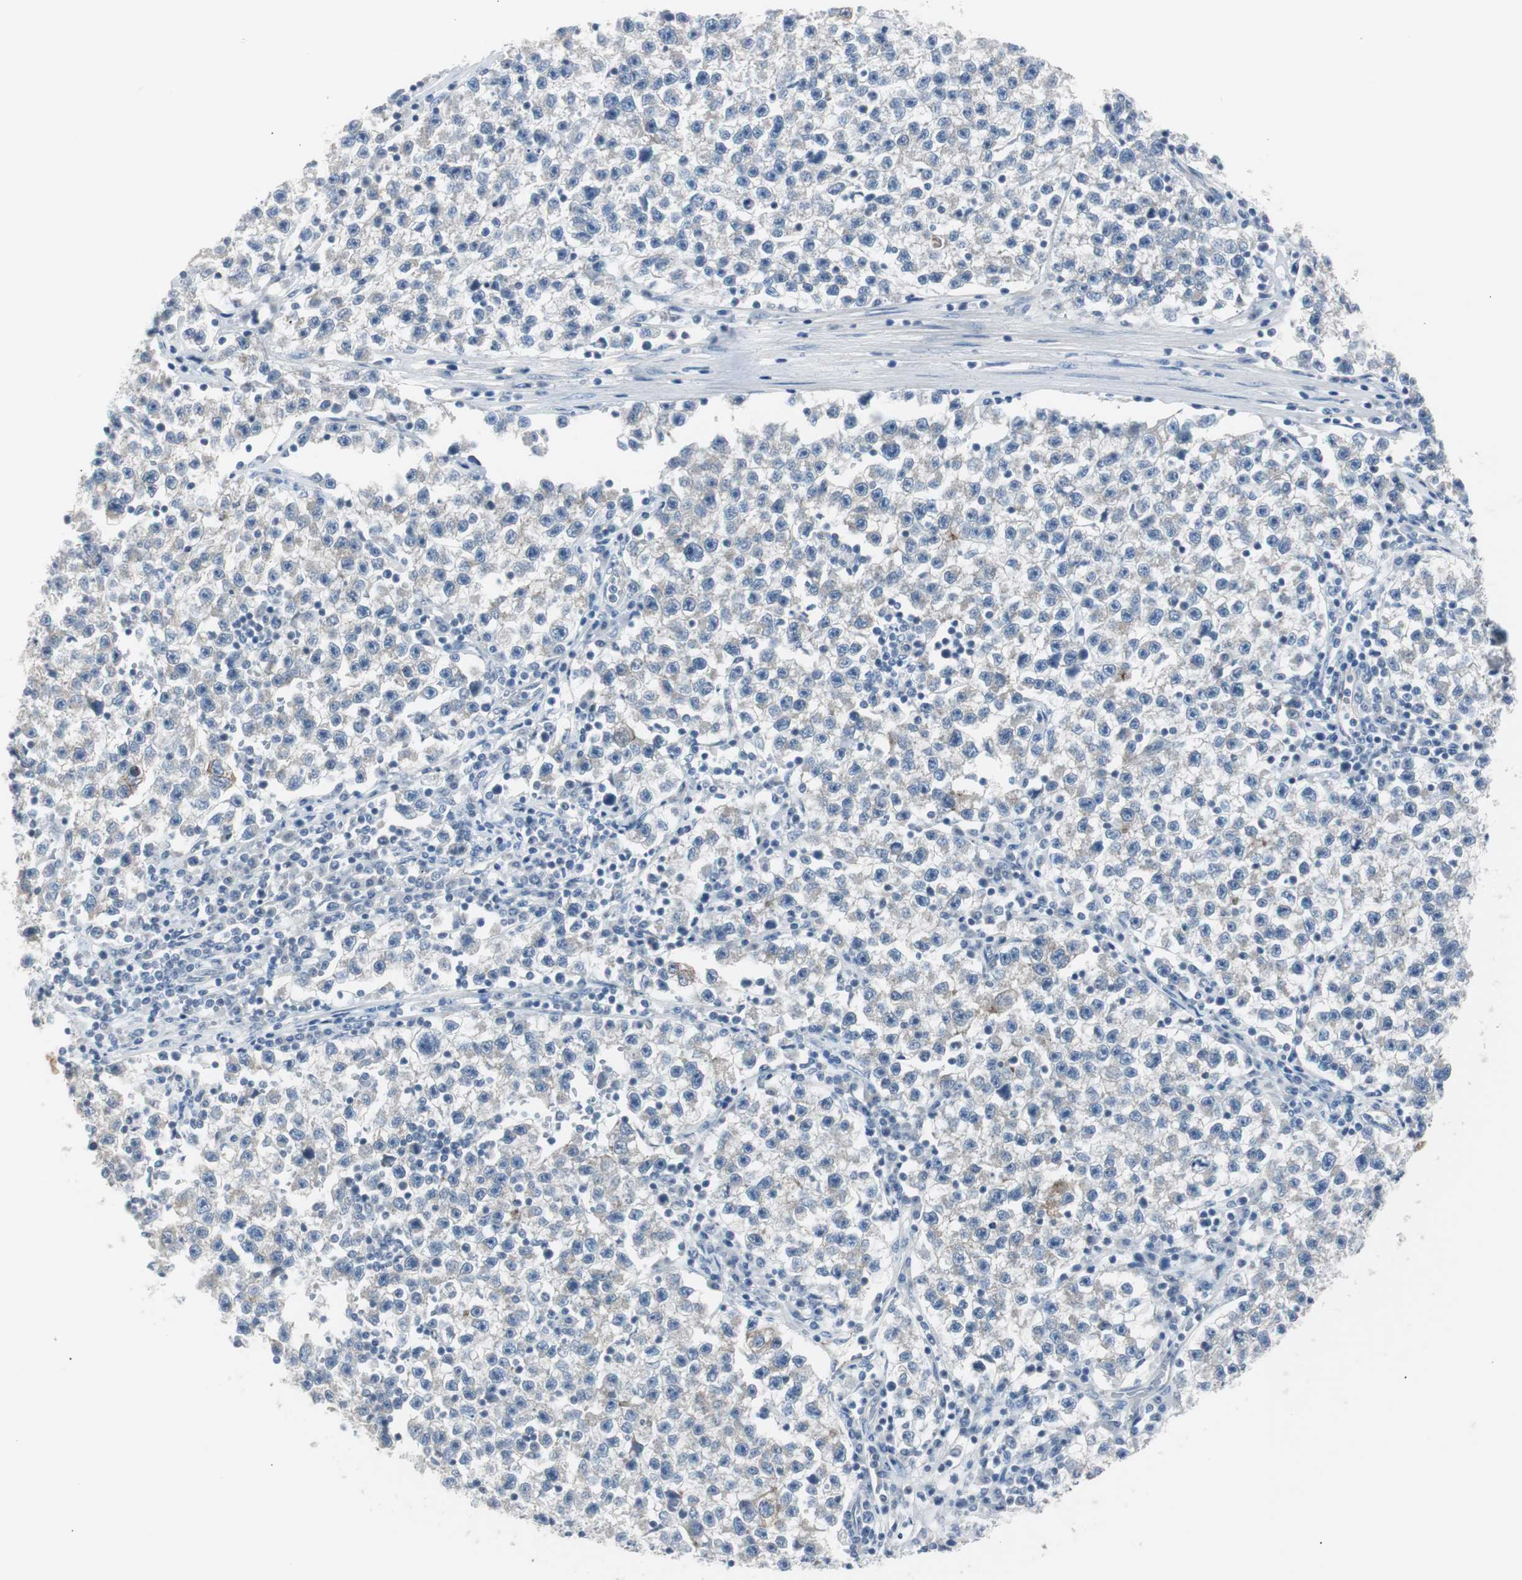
{"staining": {"intensity": "weak", "quantity": ">75%", "location": "cytoplasmic/membranous"}, "tissue": "testis cancer", "cell_type": "Tumor cells", "image_type": "cancer", "snomed": [{"axis": "morphology", "description": "Seminoma, NOS"}, {"axis": "topography", "description": "Testis"}], "caption": "IHC (DAB (3,3'-diaminobenzidine)) staining of seminoma (testis) shows weak cytoplasmic/membranous protein staining in approximately >75% of tumor cells.", "gene": "STXBP4", "patient": {"sex": "male", "age": 22}}